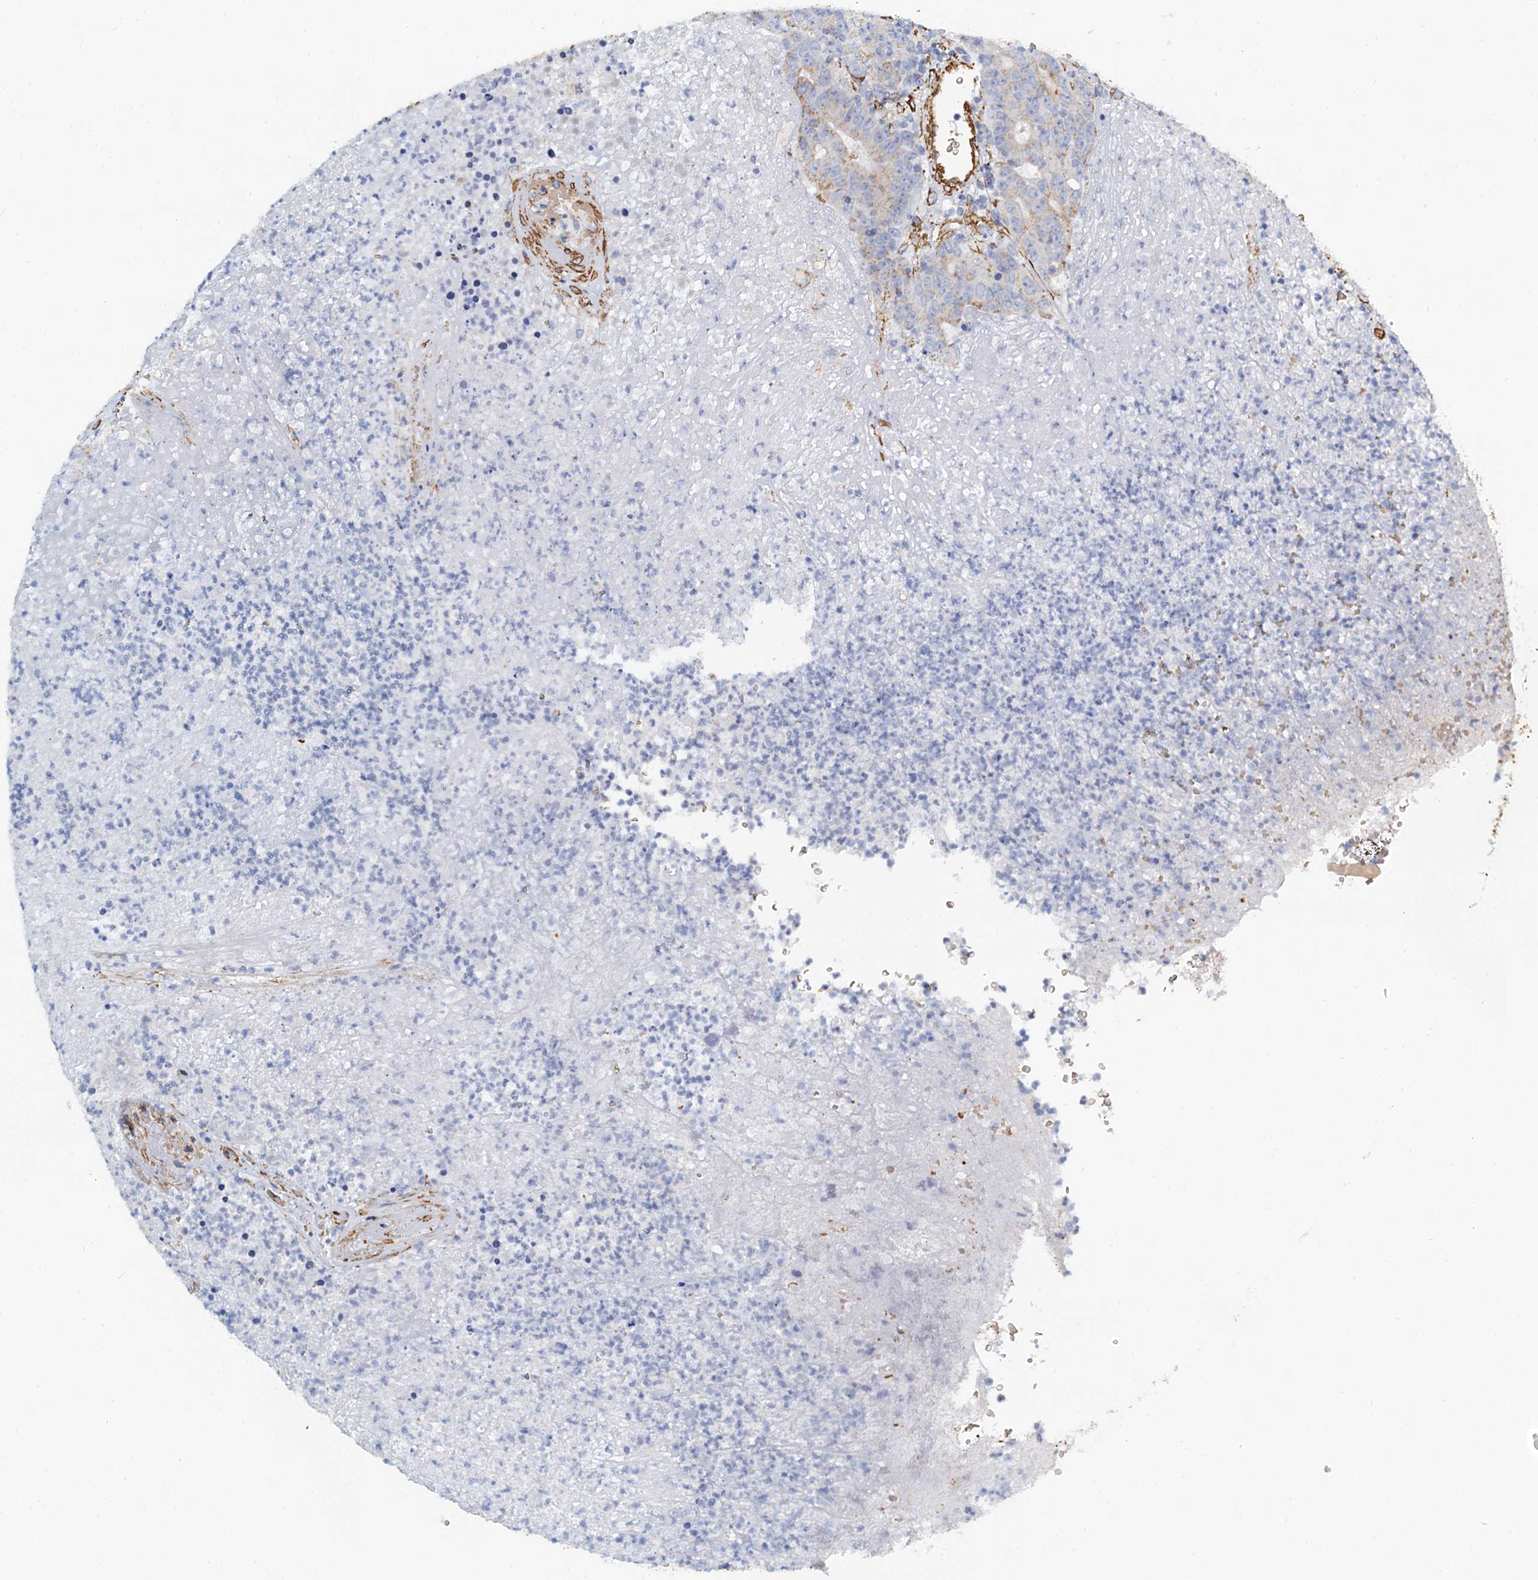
{"staining": {"intensity": "weak", "quantity": "<25%", "location": "cytoplasmic/membranous"}, "tissue": "colorectal cancer", "cell_type": "Tumor cells", "image_type": "cancer", "snomed": [{"axis": "morphology", "description": "Adenocarcinoma, NOS"}, {"axis": "topography", "description": "Colon"}], "caption": "Micrograph shows no significant protein expression in tumor cells of adenocarcinoma (colorectal).", "gene": "DGKG", "patient": {"sex": "female", "age": 75}}